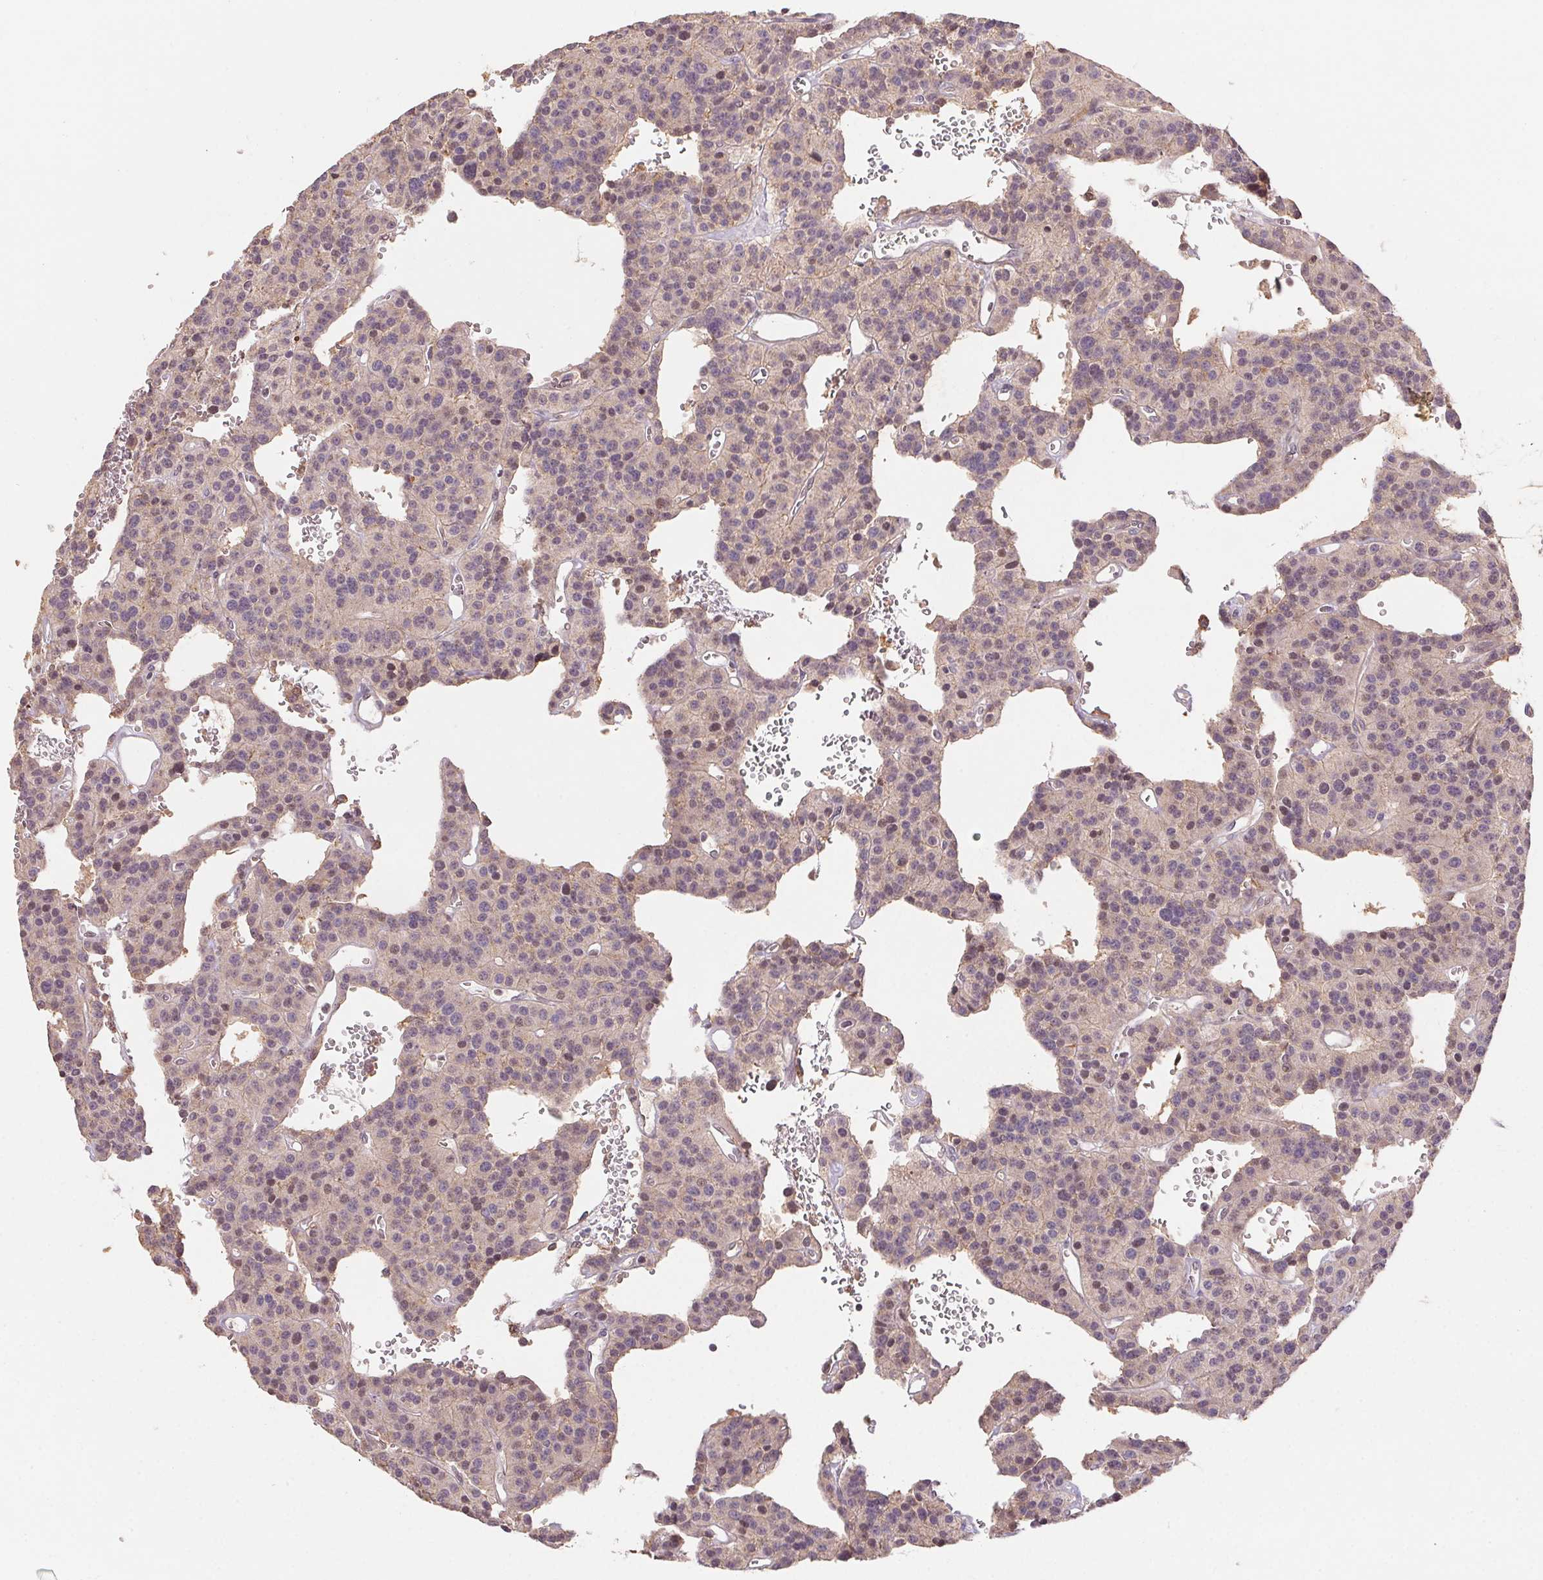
{"staining": {"intensity": "weak", "quantity": "<25%", "location": "cytoplasmic/membranous,nuclear"}, "tissue": "carcinoid", "cell_type": "Tumor cells", "image_type": "cancer", "snomed": [{"axis": "morphology", "description": "Carcinoid, malignant, NOS"}, {"axis": "topography", "description": "Lung"}], "caption": "Protein analysis of carcinoid (malignant) displays no significant staining in tumor cells.", "gene": "SLC52A2", "patient": {"sex": "female", "age": 71}}